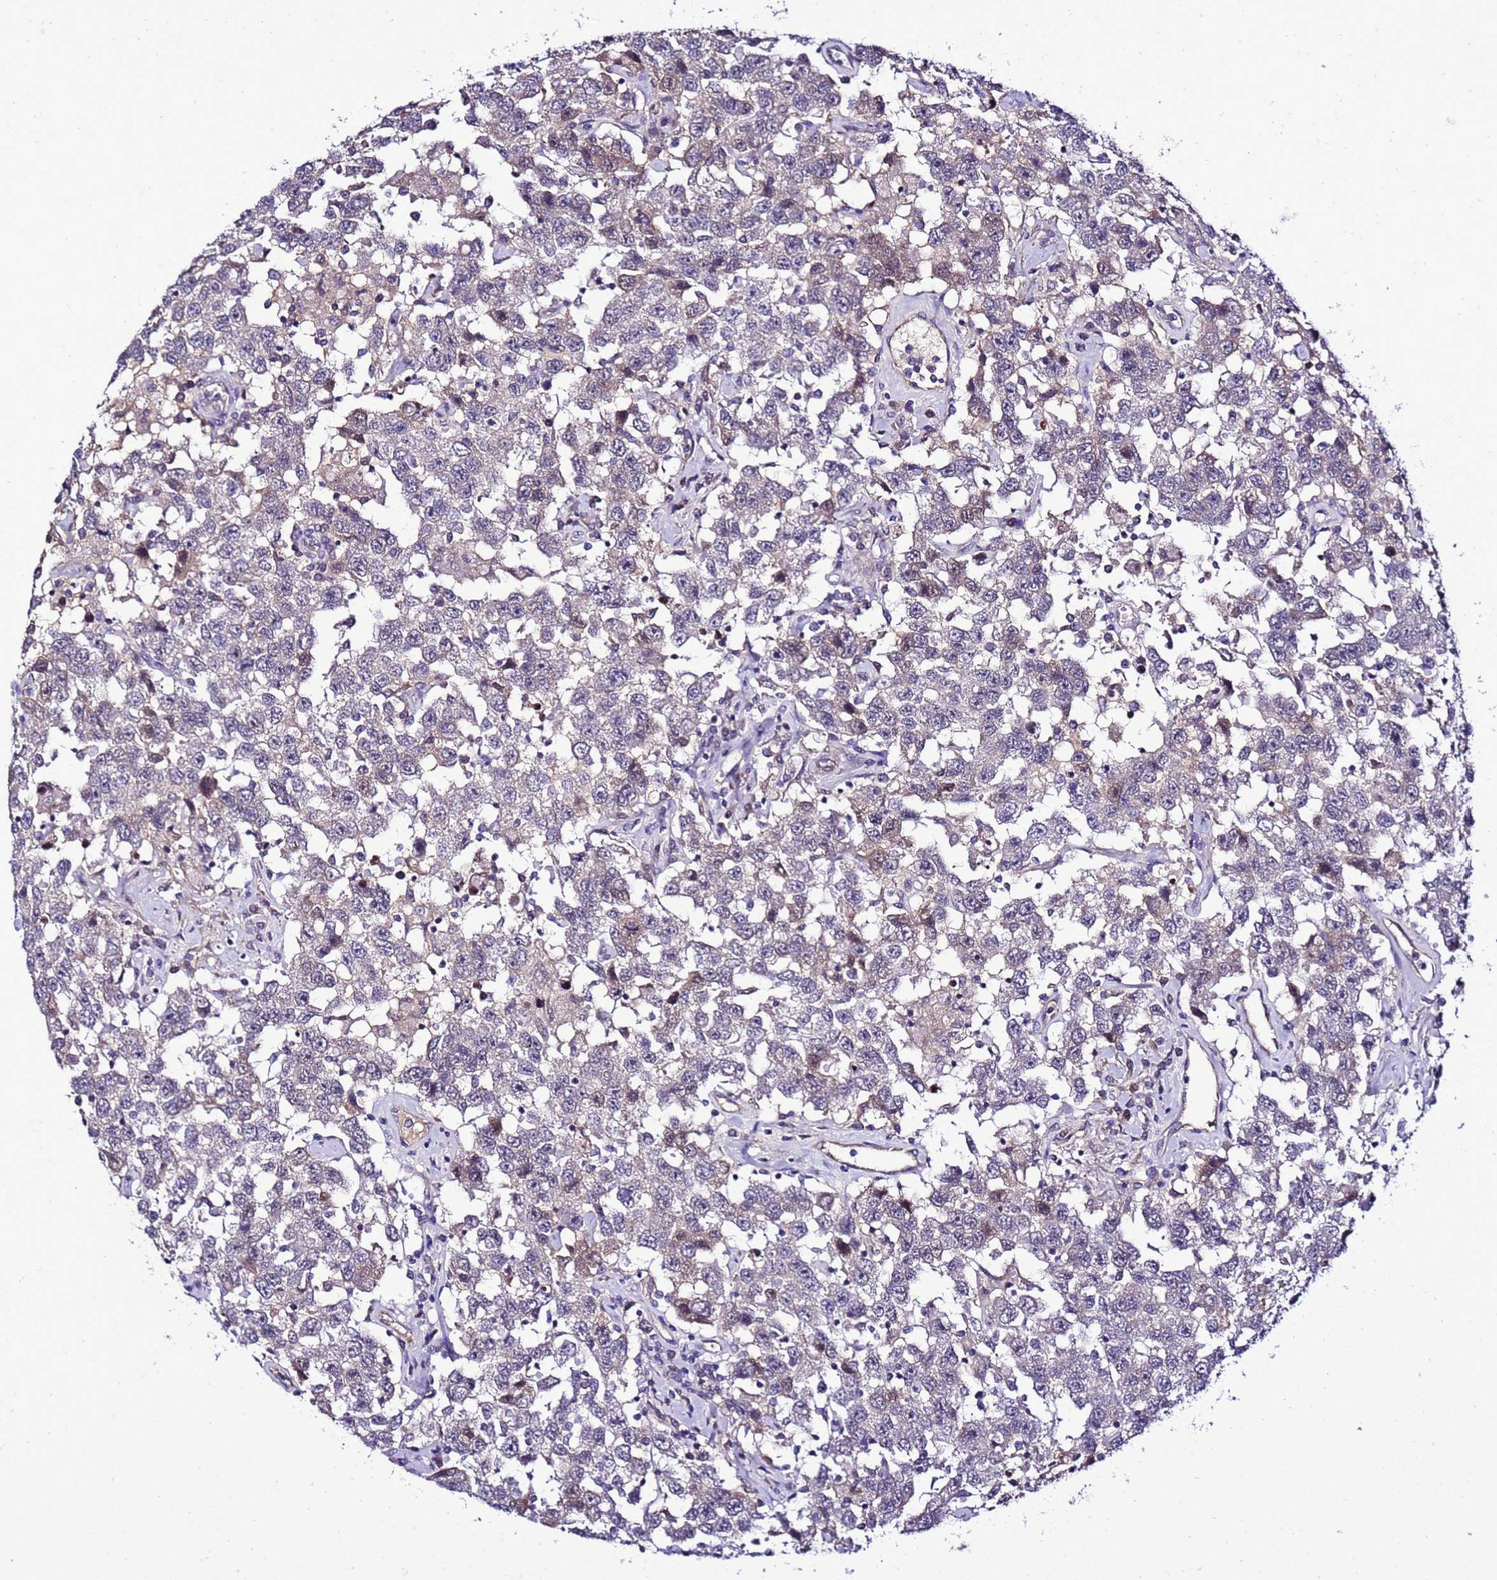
{"staining": {"intensity": "moderate", "quantity": "25%-75%", "location": "nuclear"}, "tissue": "testis cancer", "cell_type": "Tumor cells", "image_type": "cancer", "snomed": [{"axis": "morphology", "description": "Seminoma, NOS"}, {"axis": "topography", "description": "Testis"}], "caption": "Tumor cells reveal medium levels of moderate nuclear expression in about 25%-75% of cells in human testis seminoma.", "gene": "C19orf47", "patient": {"sex": "male", "age": 41}}